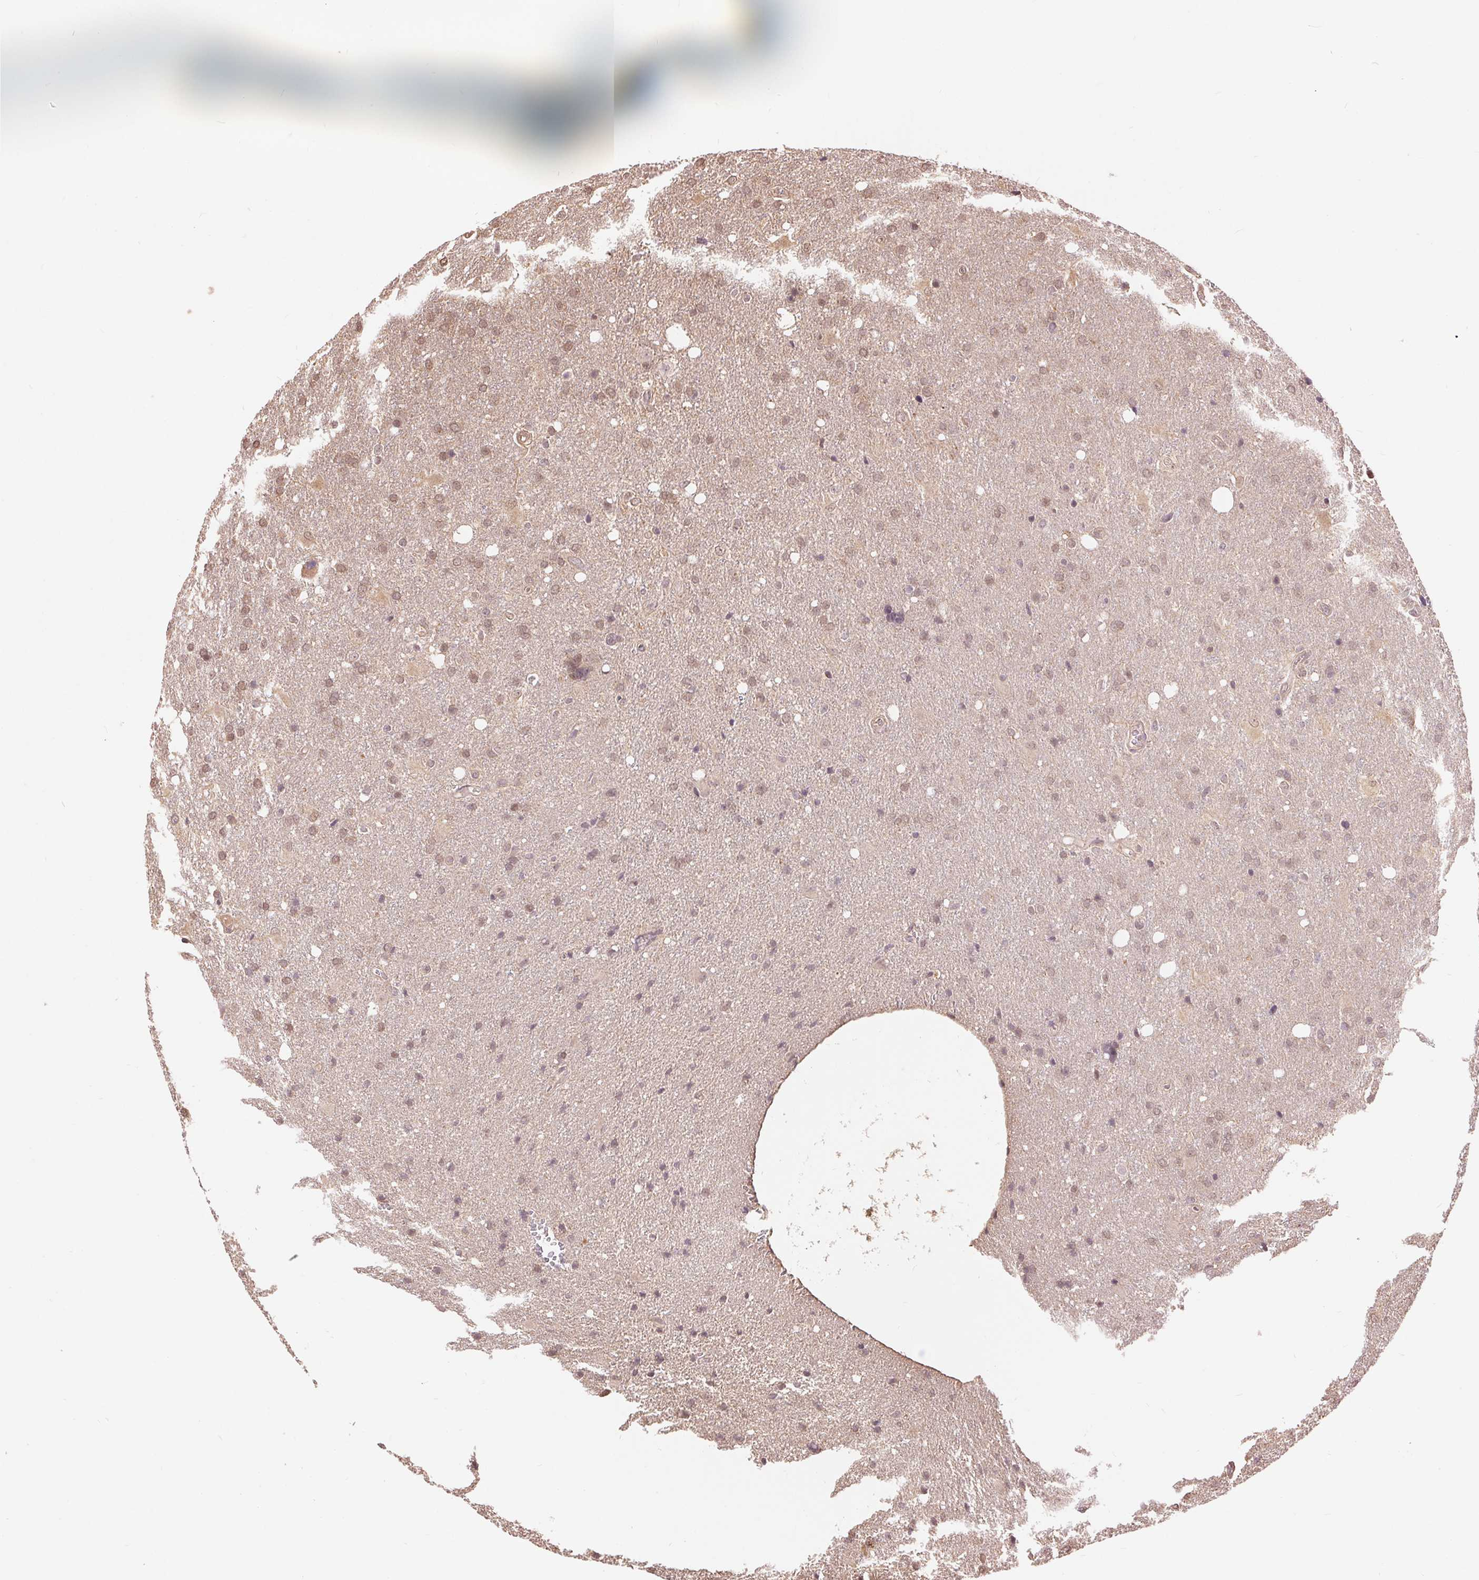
{"staining": {"intensity": "moderate", "quantity": ">75%", "location": "nuclear"}, "tissue": "glioma", "cell_type": "Tumor cells", "image_type": "cancer", "snomed": [{"axis": "morphology", "description": "Glioma, malignant, Low grade"}, {"axis": "topography", "description": "Brain"}], "caption": "Protein expression analysis of human glioma reveals moderate nuclear expression in about >75% of tumor cells.", "gene": "TMEM273", "patient": {"sex": "male", "age": 66}}